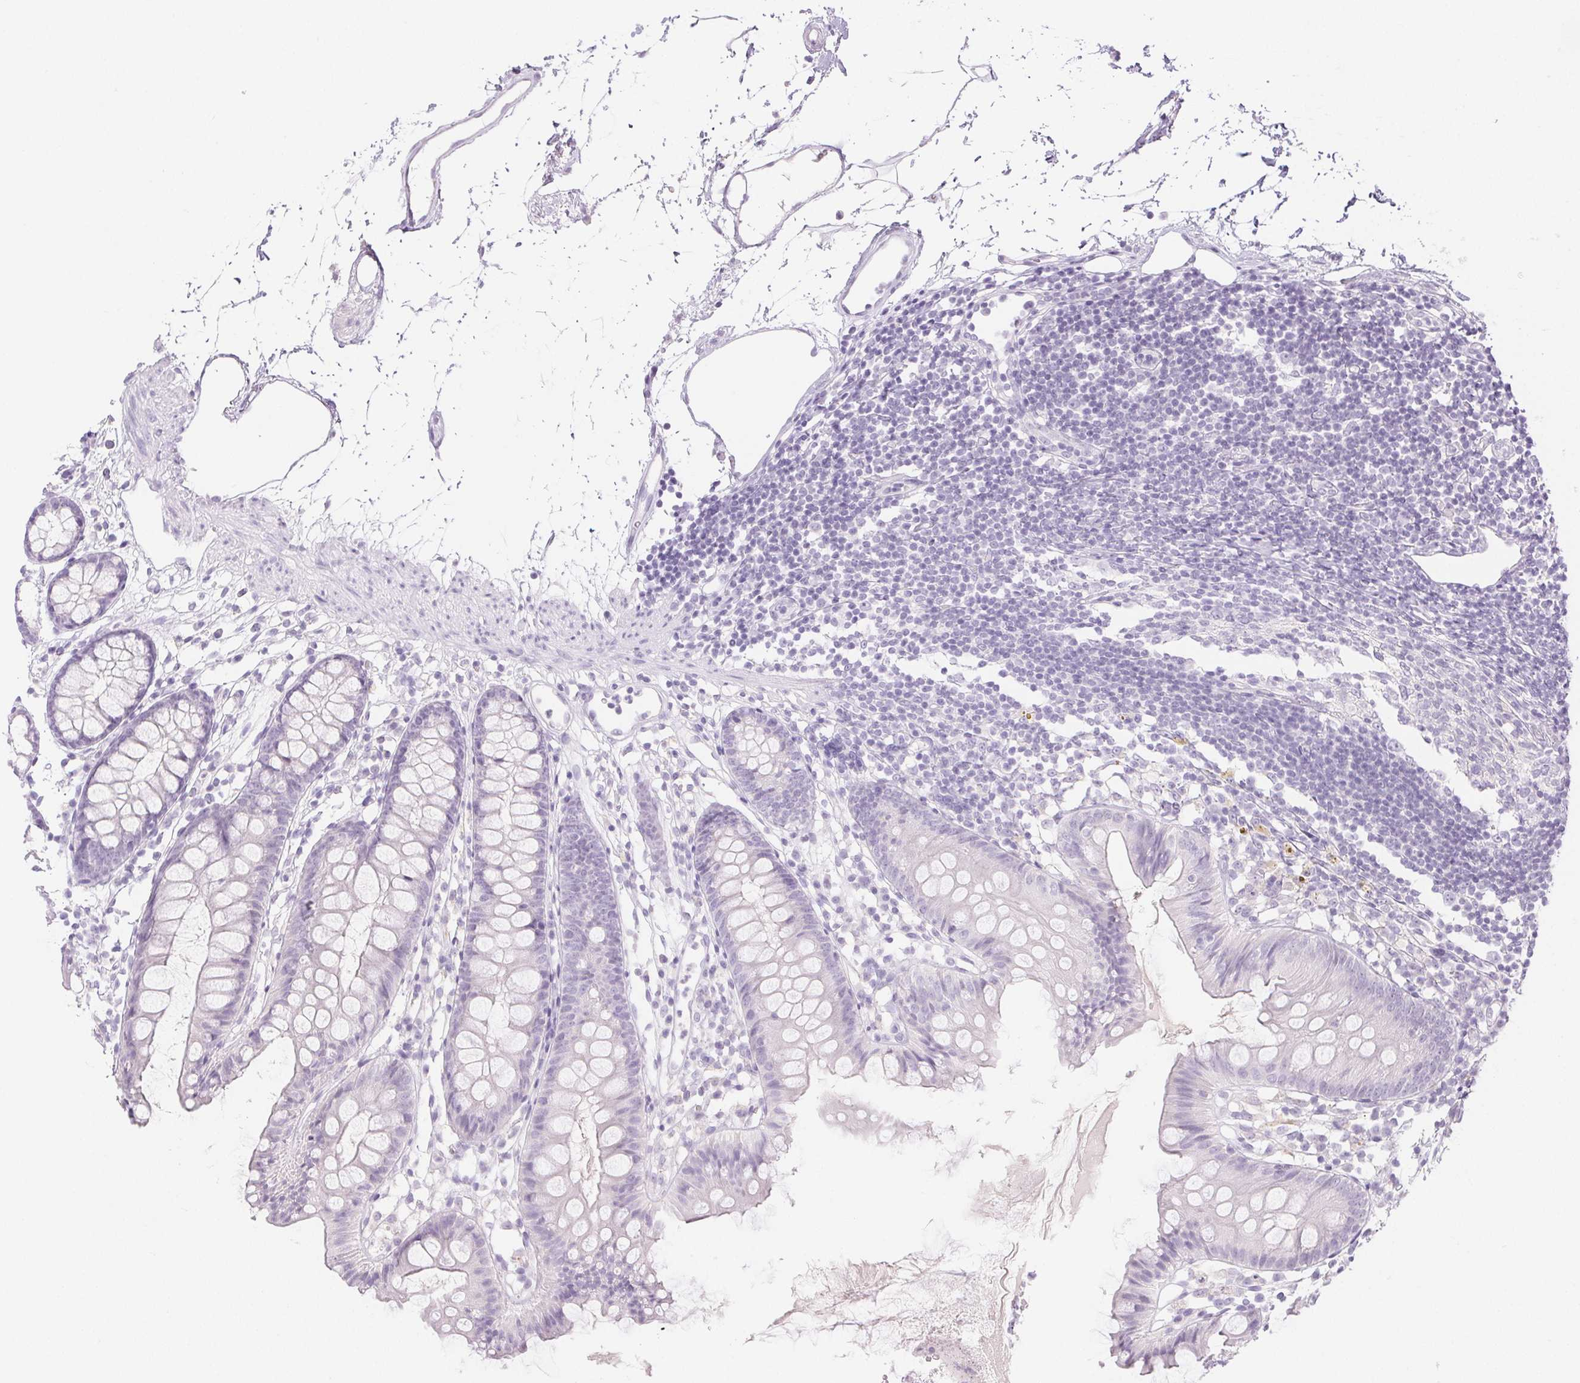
{"staining": {"intensity": "negative", "quantity": "none", "location": "none"}, "tissue": "colon", "cell_type": "Endothelial cells", "image_type": "normal", "snomed": [{"axis": "morphology", "description": "Normal tissue, NOS"}, {"axis": "topography", "description": "Colon"}], "caption": "Immunohistochemistry of unremarkable human colon demonstrates no expression in endothelial cells.", "gene": "SPRR3", "patient": {"sex": "female", "age": 84}}